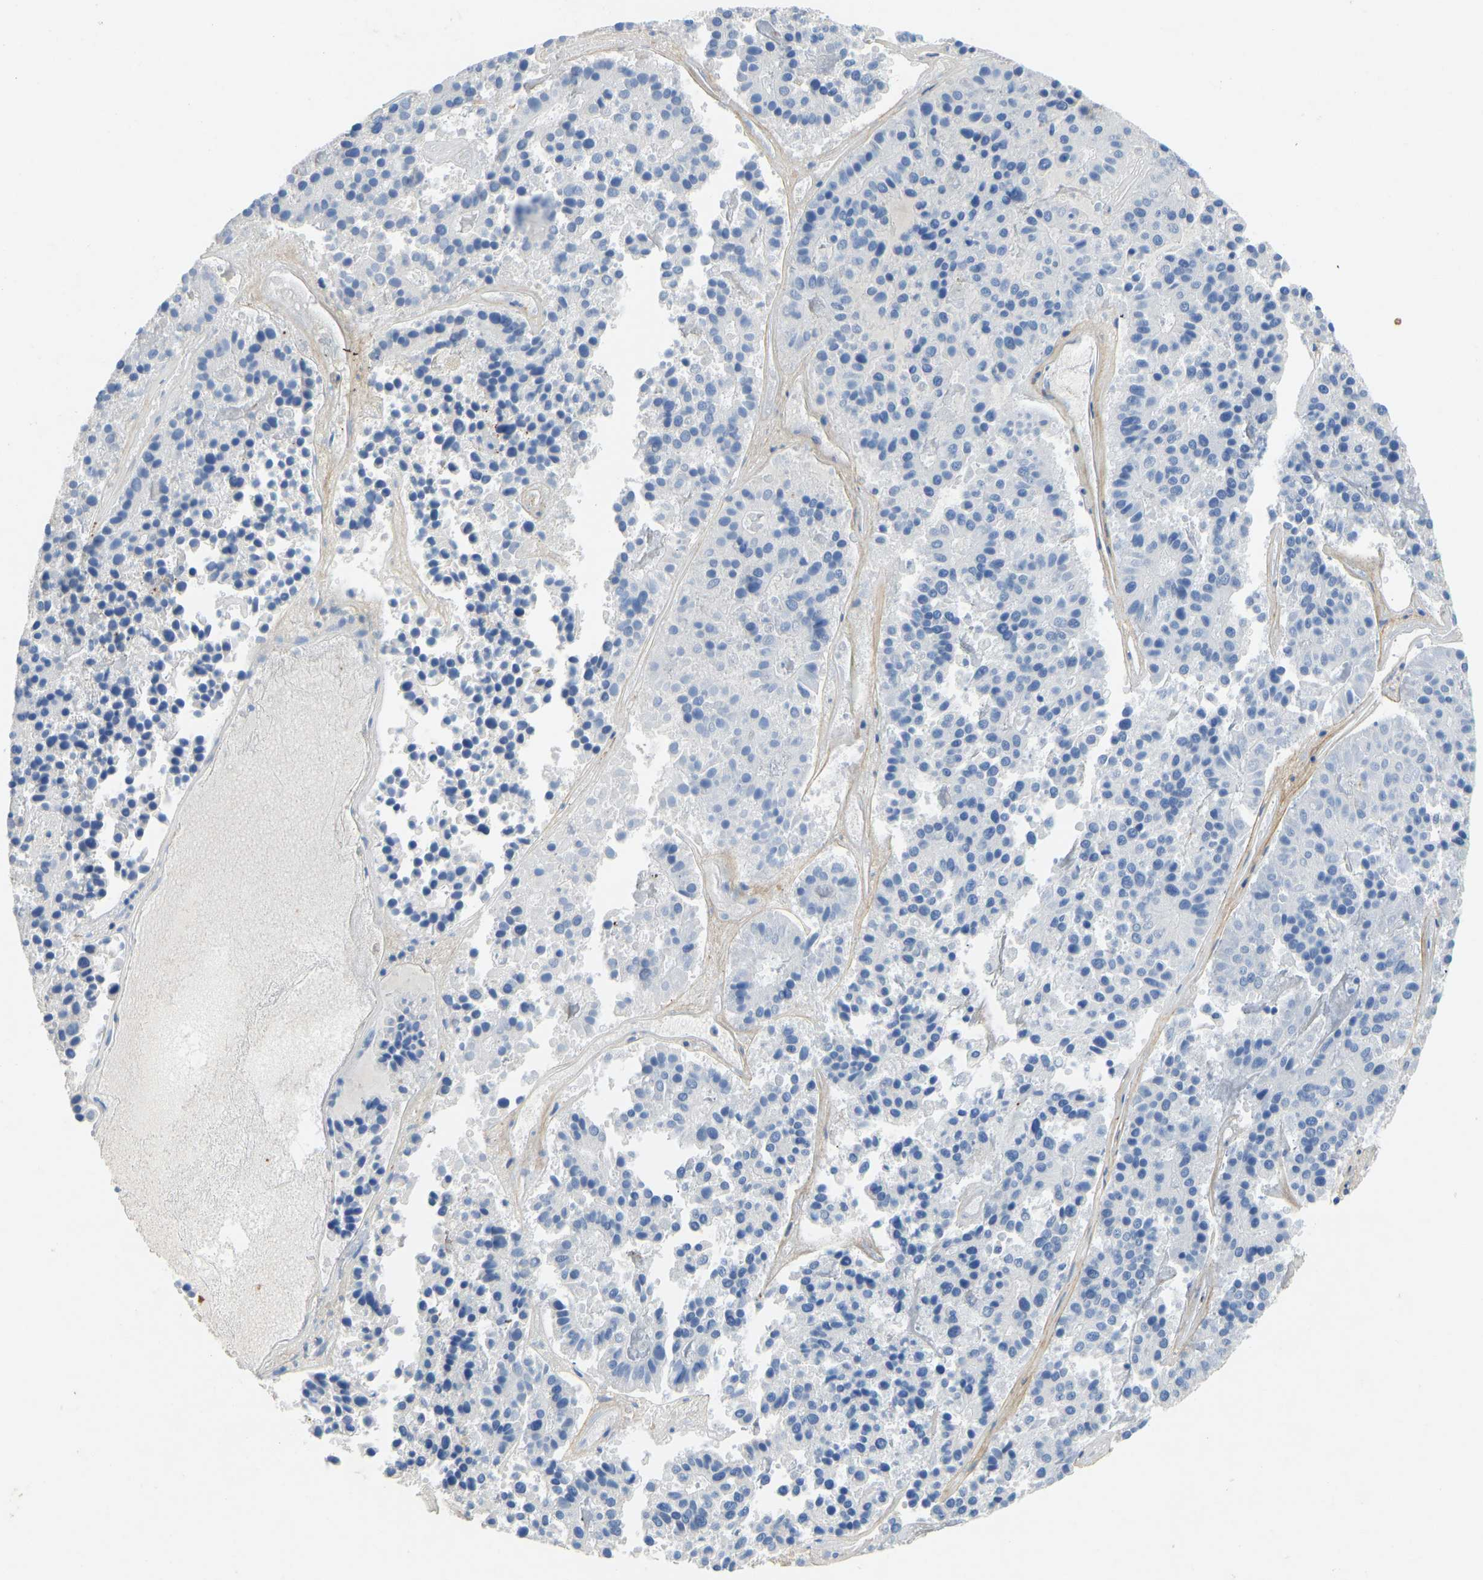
{"staining": {"intensity": "negative", "quantity": "none", "location": "none"}, "tissue": "pancreatic cancer", "cell_type": "Tumor cells", "image_type": "cancer", "snomed": [{"axis": "morphology", "description": "Adenocarcinoma, NOS"}, {"axis": "topography", "description": "Pancreas"}], "caption": "Protein analysis of pancreatic adenocarcinoma demonstrates no significant positivity in tumor cells.", "gene": "TECTA", "patient": {"sex": "male", "age": 50}}